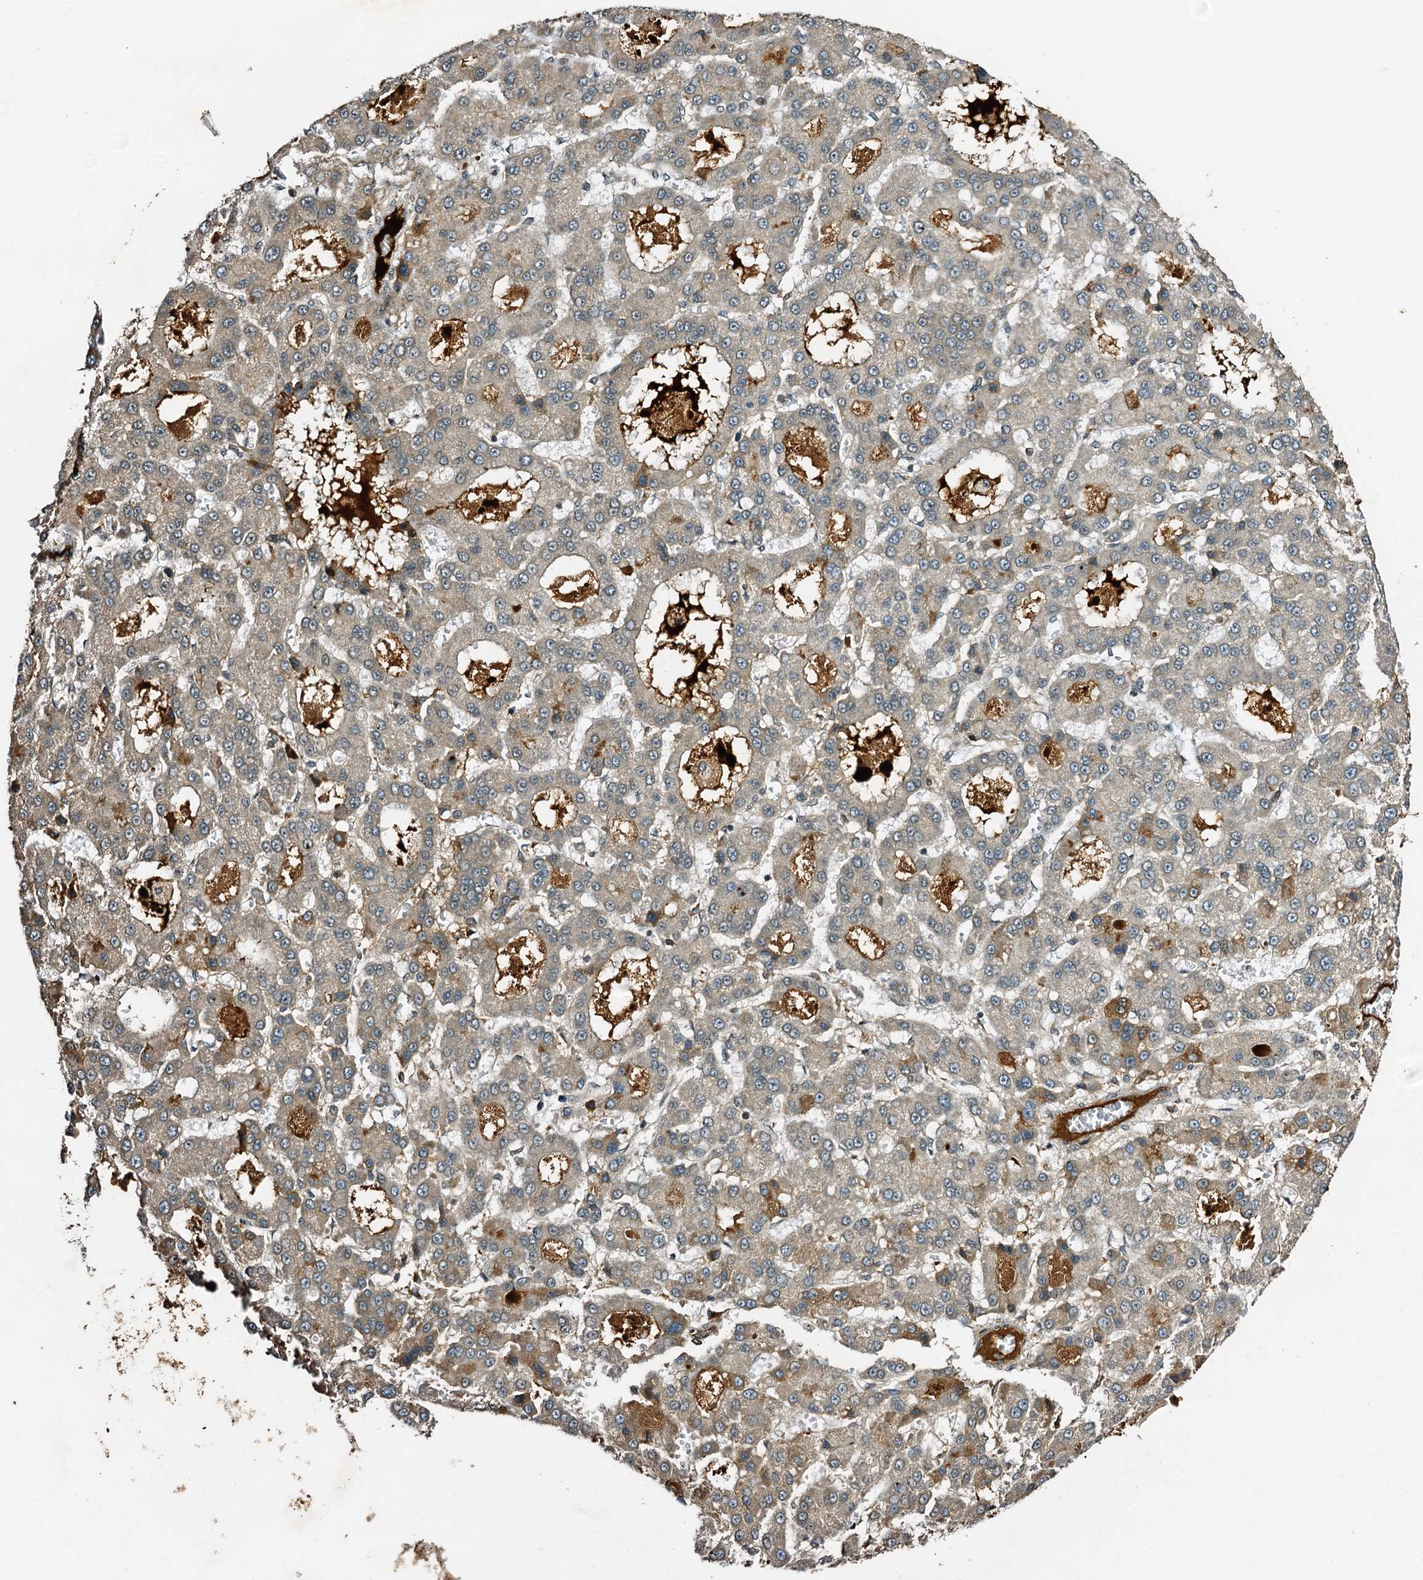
{"staining": {"intensity": "moderate", "quantity": "25%-75%", "location": "cytoplasmic/membranous"}, "tissue": "liver cancer", "cell_type": "Tumor cells", "image_type": "cancer", "snomed": [{"axis": "morphology", "description": "Carcinoma, Hepatocellular, NOS"}, {"axis": "topography", "description": "Liver"}], "caption": "A brown stain highlights moderate cytoplasmic/membranous positivity of a protein in human hepatocellular carcinoma (liver) tumor cells. (DAB (3,3'-diaminobenzidine) IHC, brown staining for protein, blue staining for nuclei).", "gene": "TRAPPC4", "patient": {"sex": "male", "age": 70}}